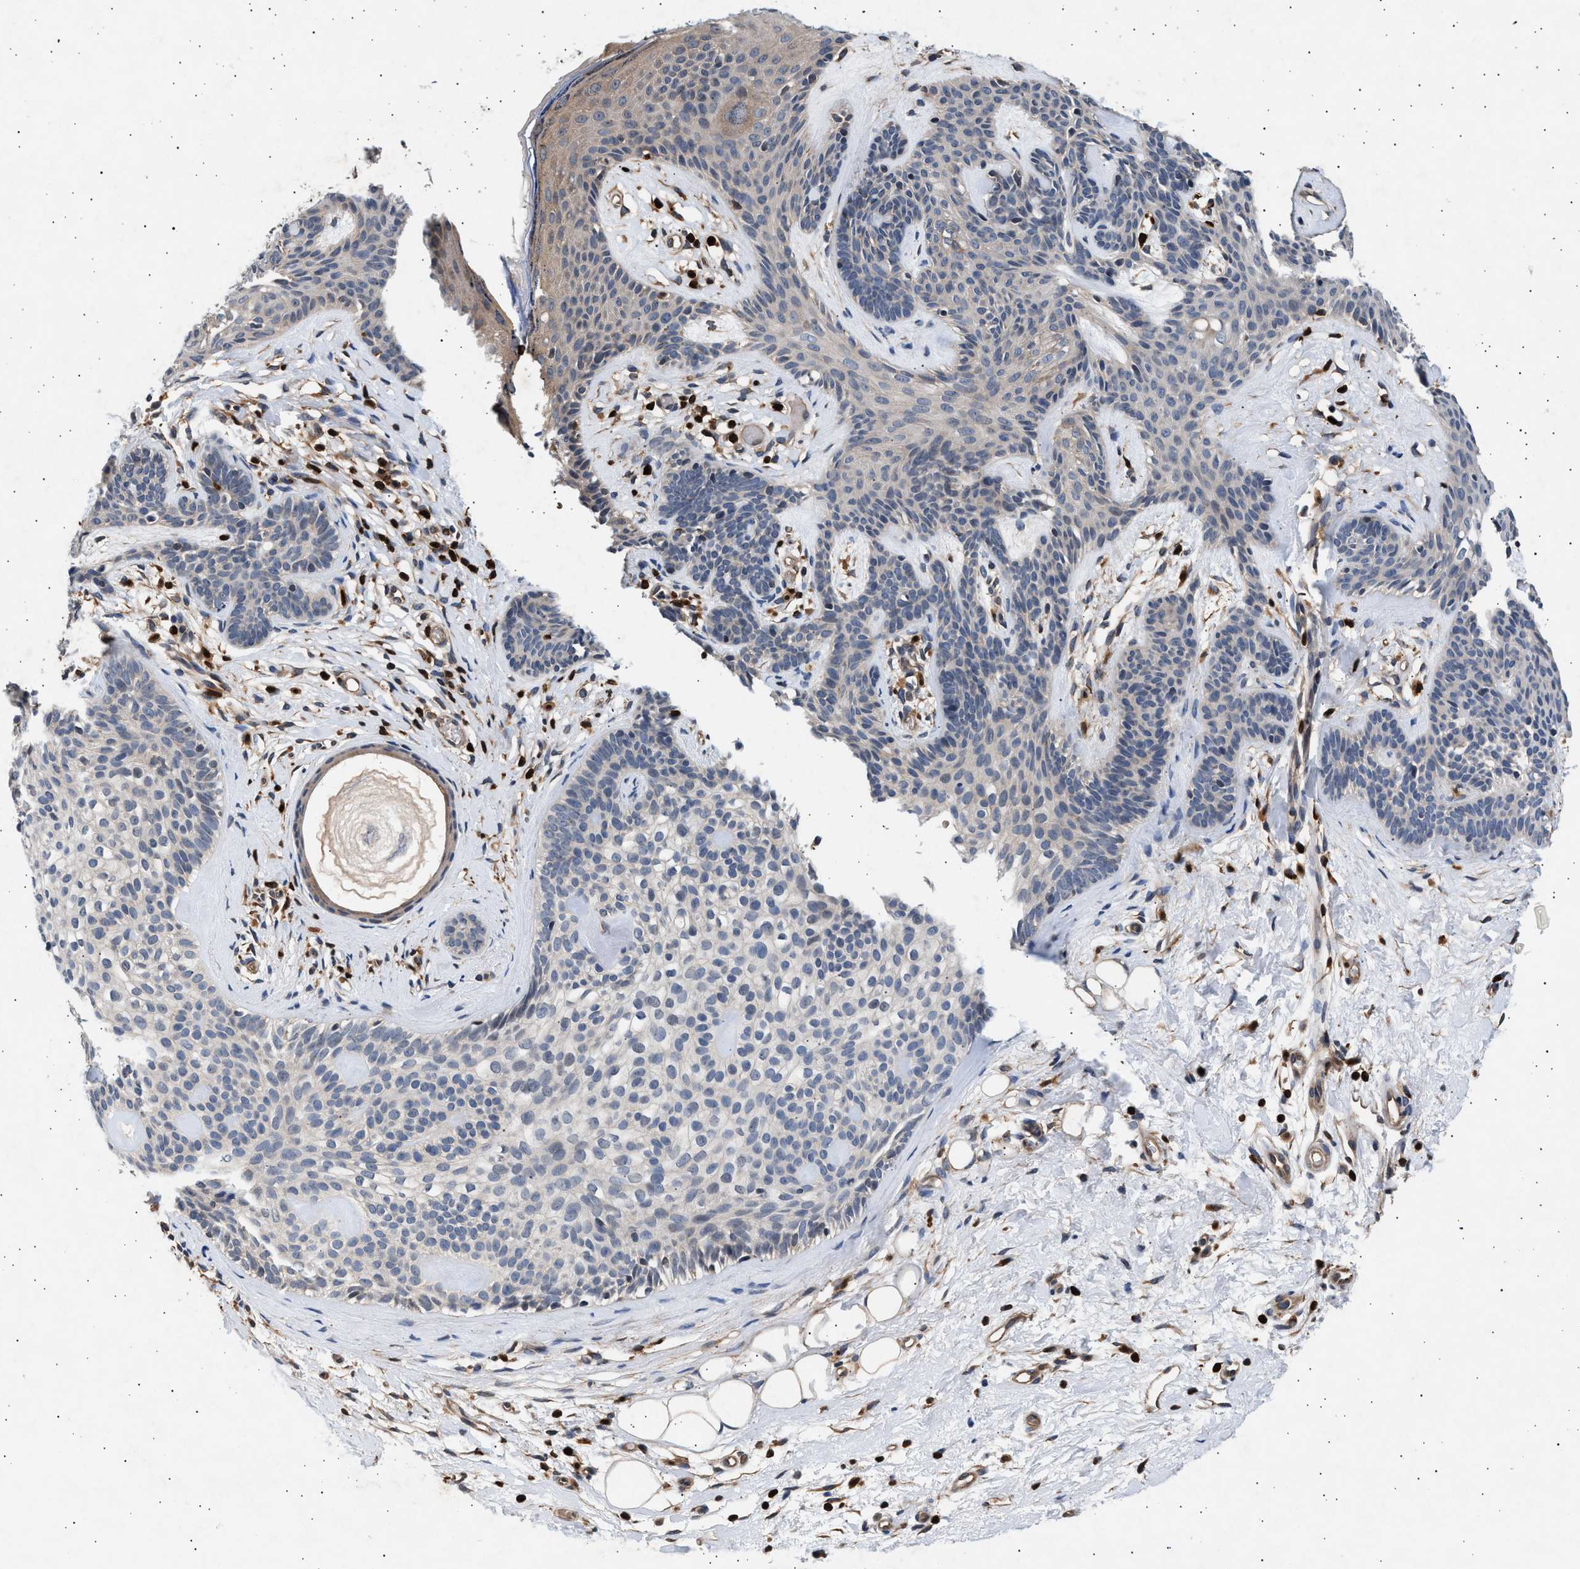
{"staining": {"intensity": "negative", "quantity": "none", "location": "none"}, "tissue": "skin cancer", "cell_type": "Tumor cells", "image_type": "cancer", "snomed": [{"axis": "morphology", "description": "Developmental malformation"}, {"axis": "morphology", "description": "Basal cell carcinoma"}, {"axis": "topography", "description": "Skin"}], "caption": "Human skin cancer (basal cell carcinoma) stained for a protein using IHC displays no expression in tumor cells.", "gene": "GRAP2", "patient": {"sex": "female", "age": 62}}